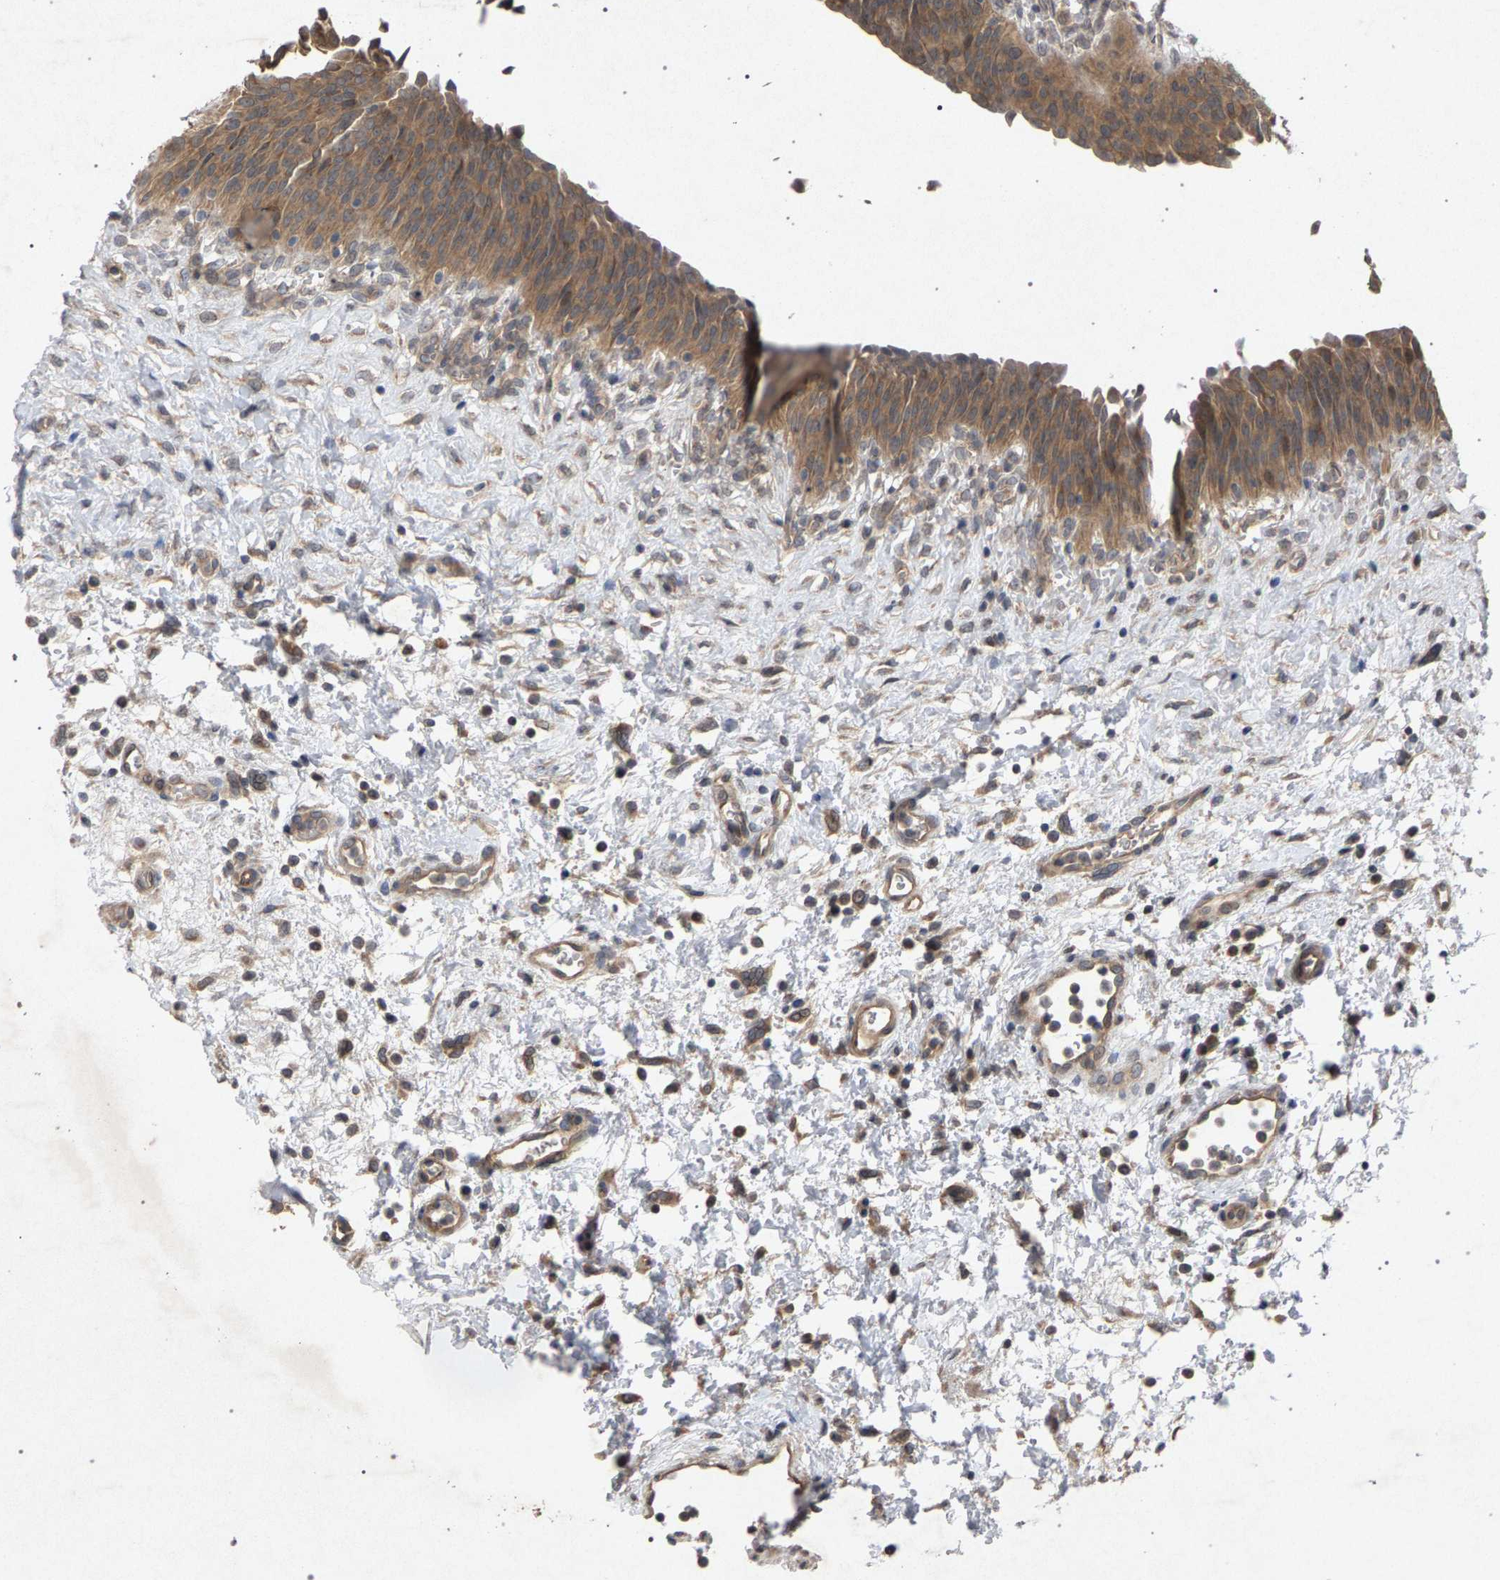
{"staining": {"intensity": "moderate", "quantity": ">75%", "location": "cytoplasmic/membranous"}, "tissue": "urinary bladder", "cell_type": "Urothelial cells", "image_type": "normal", "snomed": [{"axis": "morphology", "description": "Normal tissue, NOS"}, {"axis": "morphology", "description": "Dysplasia, NOS"}, {"axis": "topography", "description": "Urinary bladder"}], "caption": "An image of human urinary bladder stained for a protein reveals moderate cytoplasmic/membranous brown staining in urothelial cells.", "gene": "SLC4A4", "patient": {"sex": "male", "age": 35}}